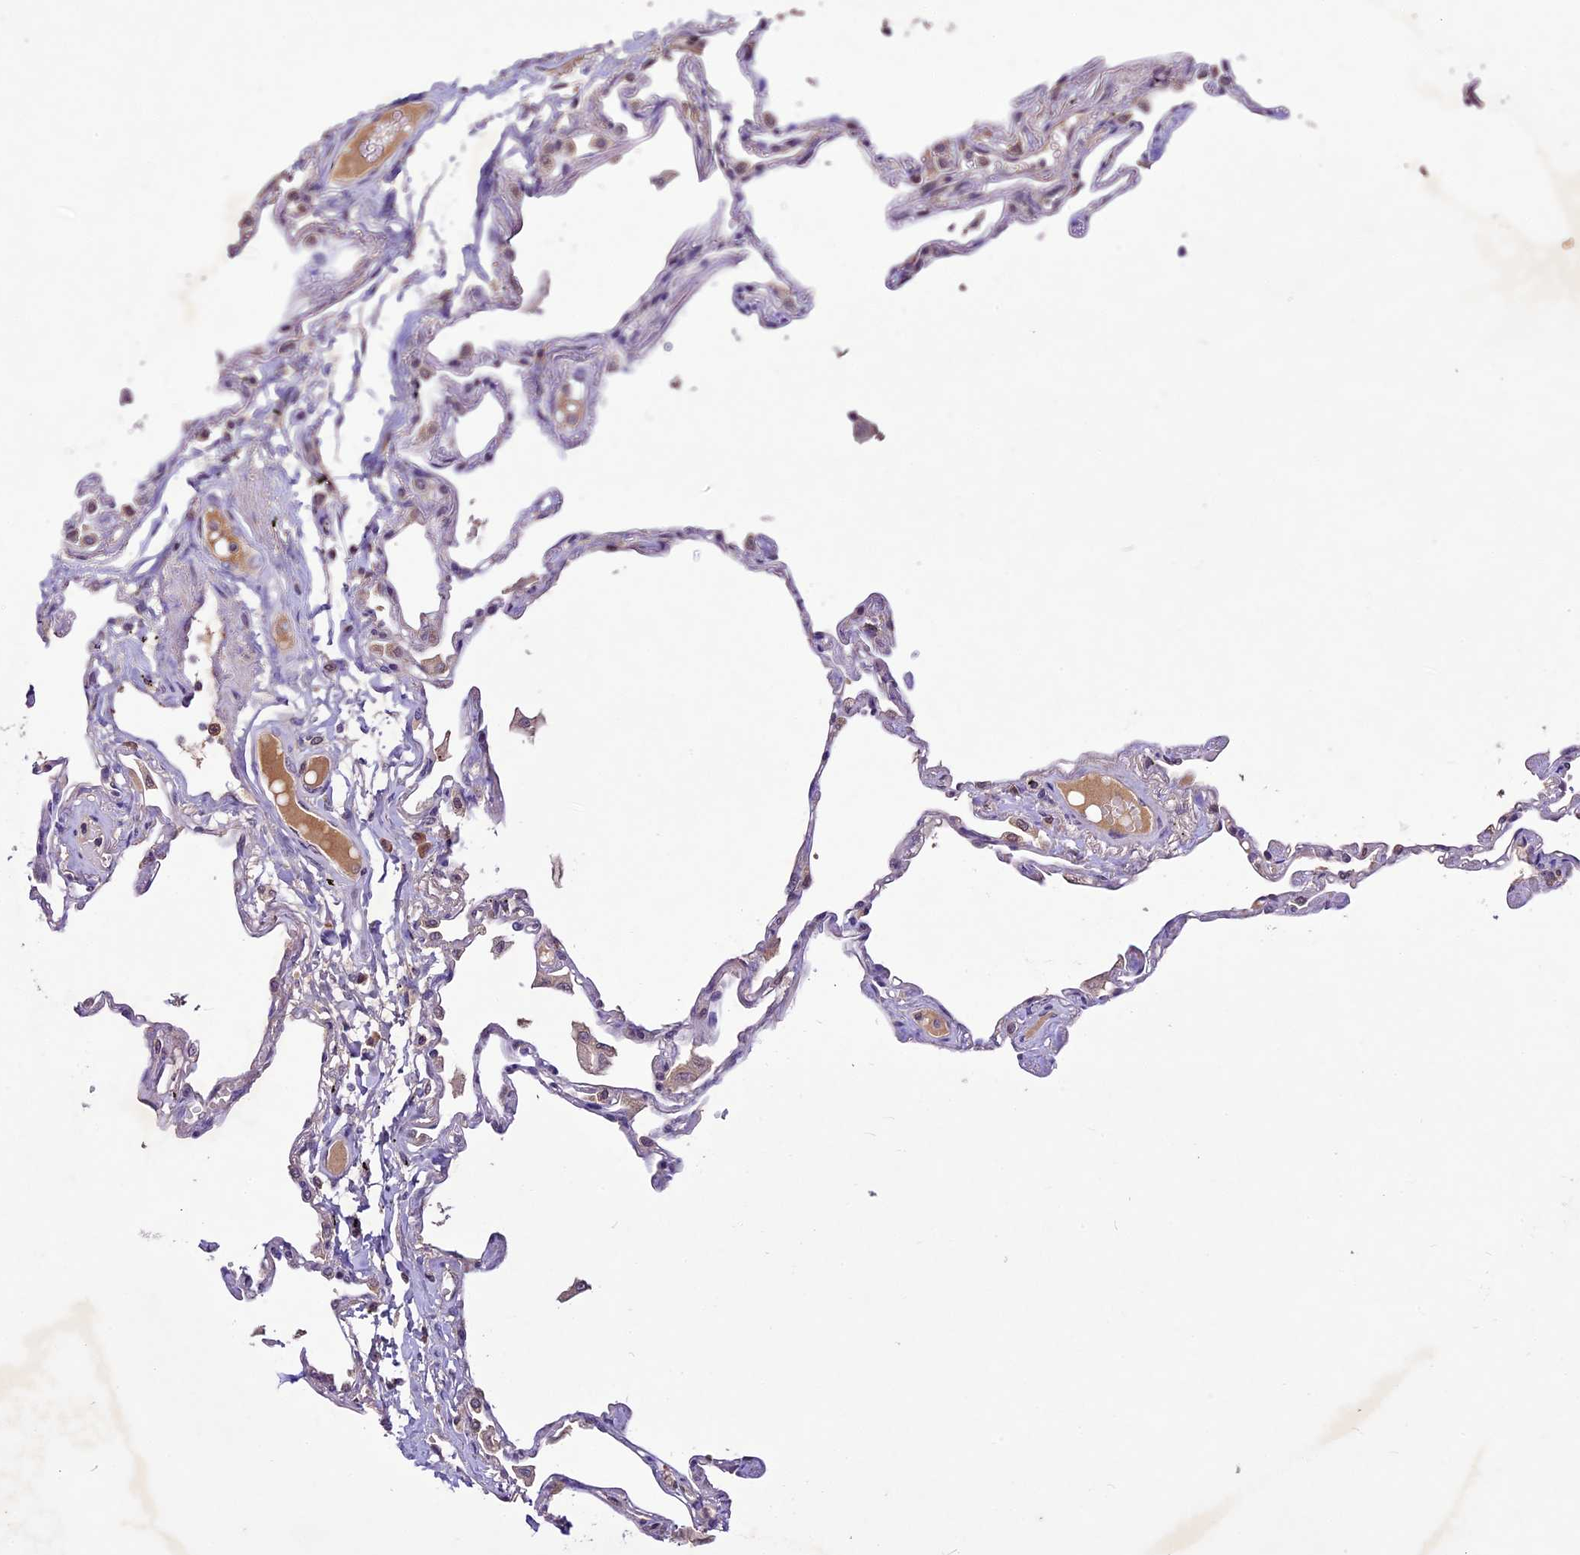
{"staining": {"intensity": "moderate", "quantity": "<25%", "location": "cytoplasmic/membranous"}, "tissue": "lung", "cell_type": "Alveolar cells", "image_type": "normal", "snomed": [{"axis": "morphology", "description": "Normal tissue, NOS"}, {"axis": "topography", "description": "Lung"}], "caption": "Immunohistochemistry (IHC) (DAB (3,3'-diaminobenzidine)) staining of benign lung exhibits moderate cytoplasmic/membranous protein staining in about <25% of alveolar cells.", "gene": "ATP10A", "patient": {"sex": "female", "age": 67}}